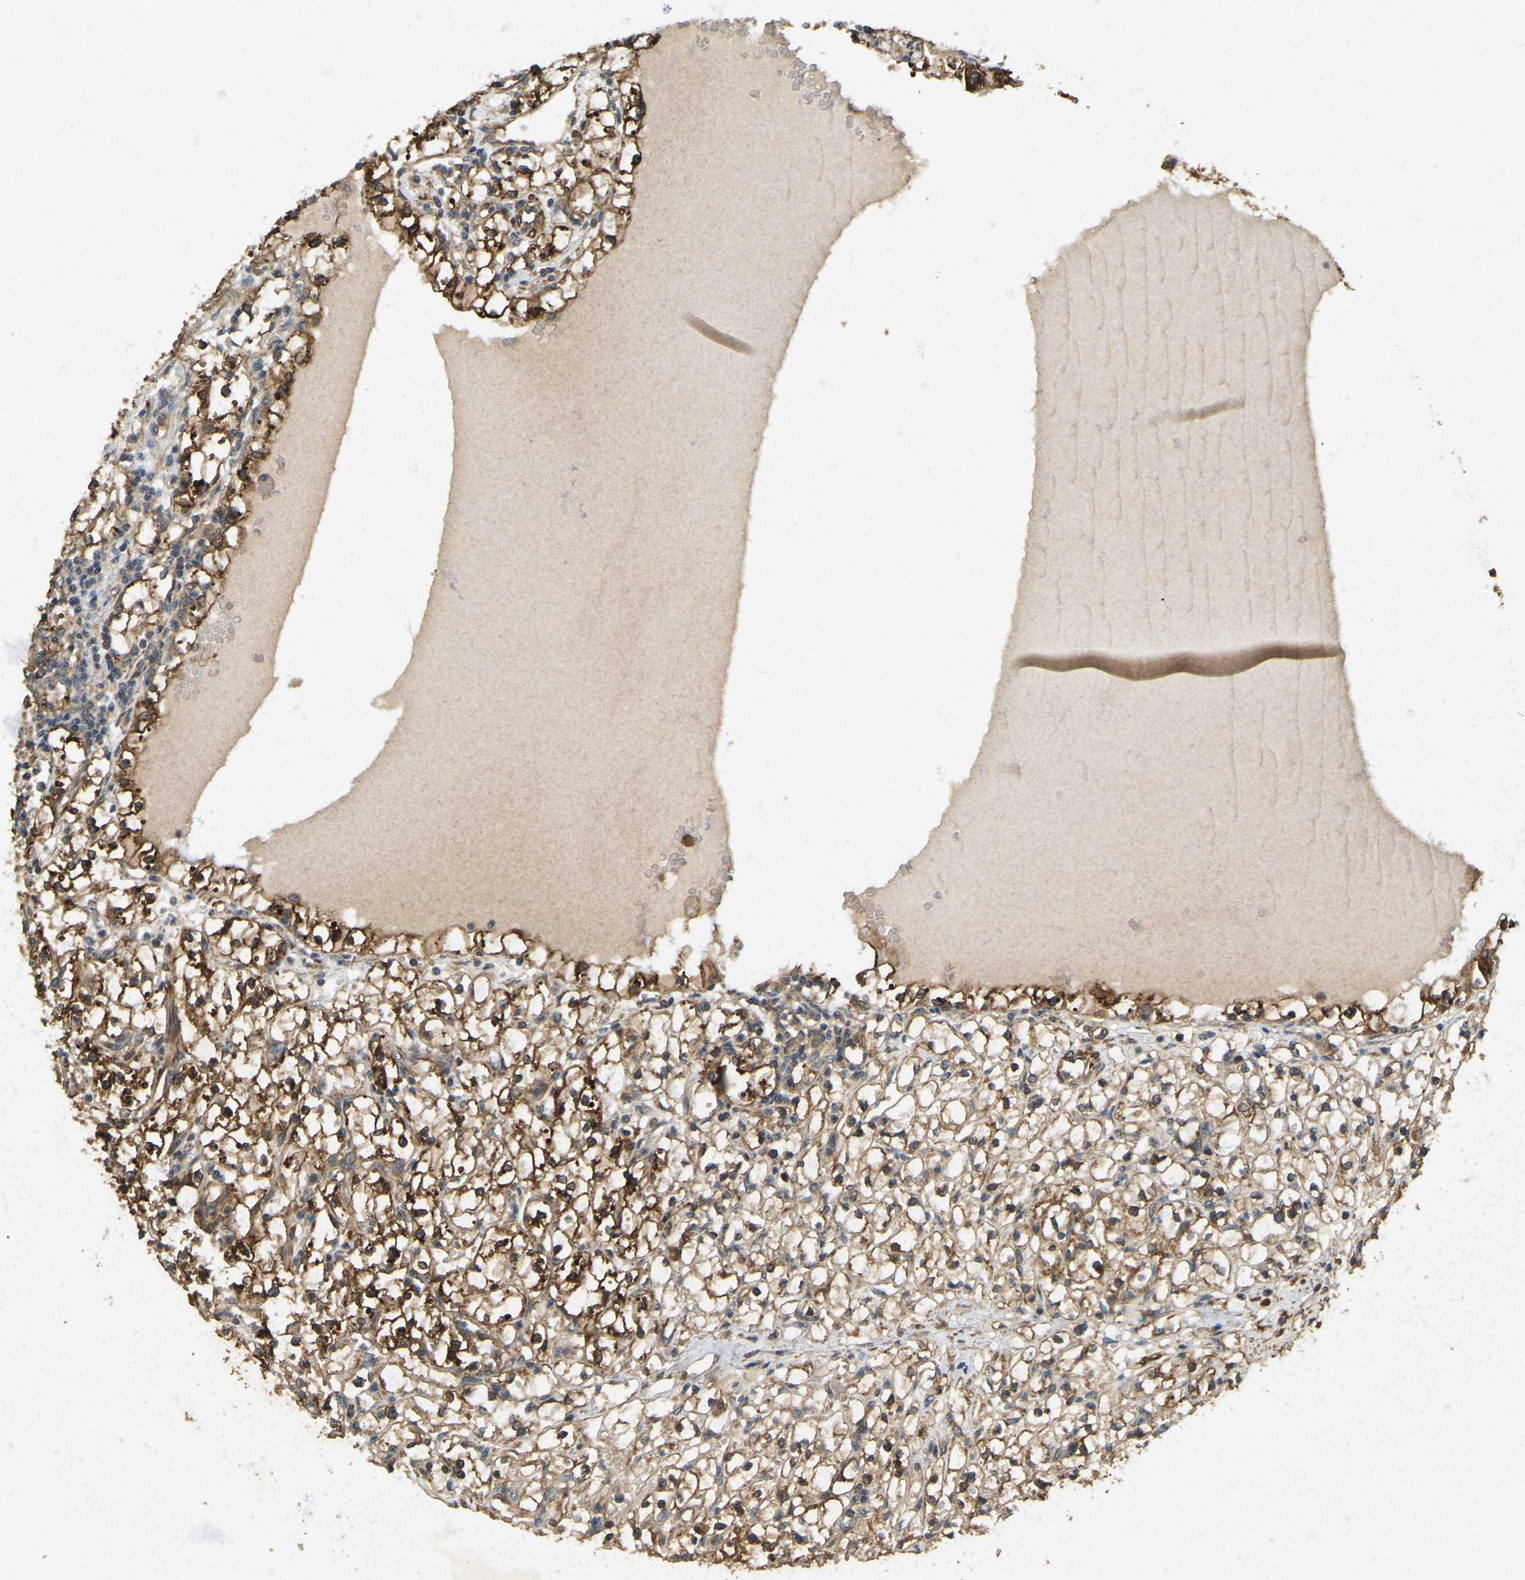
{"staining": {"intensity": "strong", "quantity": ">75%", "location": "cytoplasmic/membranous"}, "tissue": "renal cancer", "cell_type": "Tumor cells", "image_type": "cancer", "snomed": [{"axis": "morphology", "description": "Adenocarcinoma, NOS"}, {"axis": "topography", "description": "Kidney"}], "caption": "This image exhibits immunohistochemistry (IHC) staining of human adenocarcinoma (renal), with high strong cytoplasmic/membranous expression in approximately >75% of tumor cells.", "gene": "ERGIC1", "patient": {"sex": "male", "age": 56}}